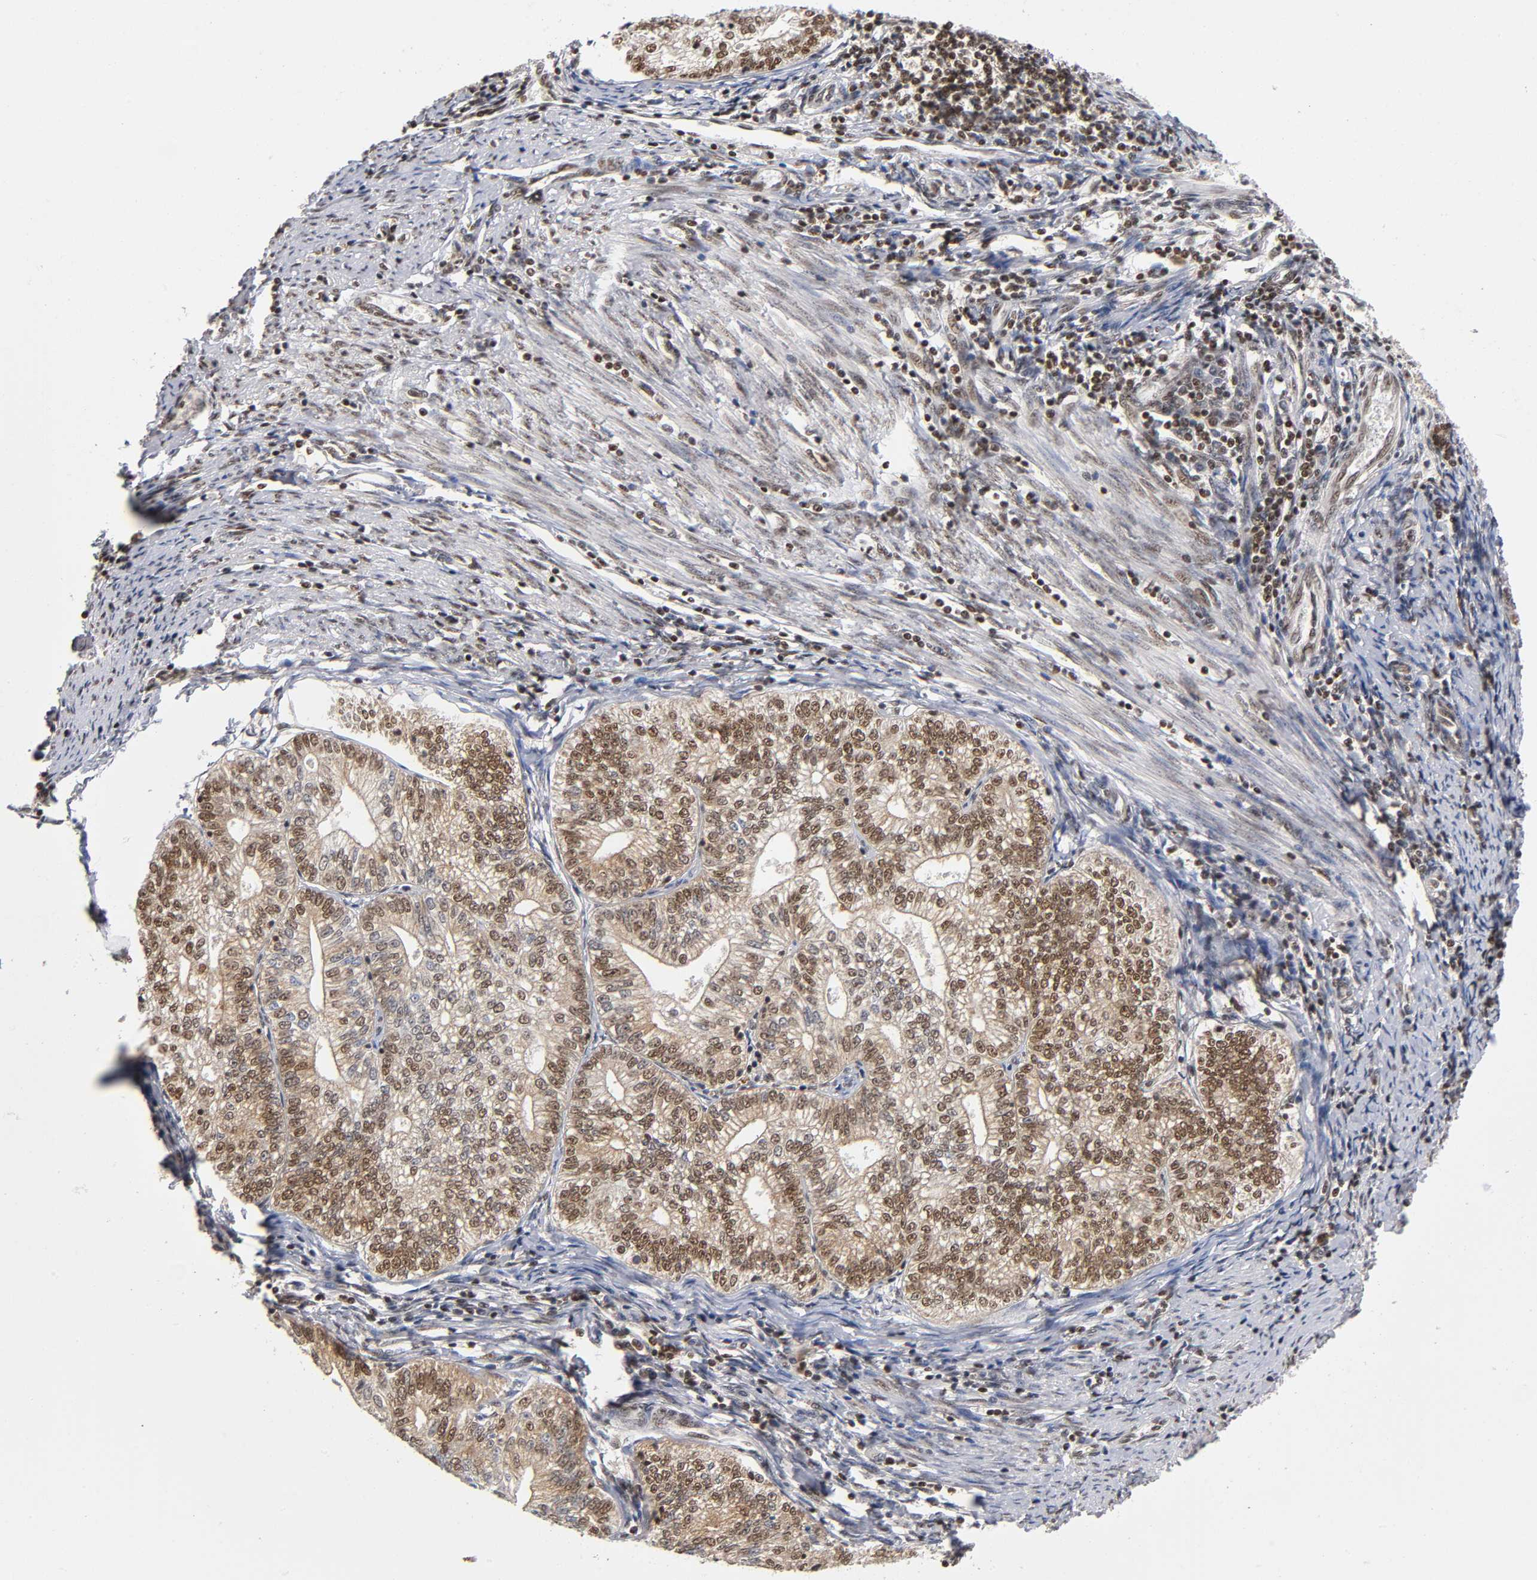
{"staining": {"intensity": "strong", "quantity": ">75%", "location": "nuclear"}, "tissue": "endometrial cancer", "cell_type": "Tumor cells", "image_type": "cancer", "snomed": [{"axis": "morphology", "description": "Adenocarcinoma, NOS"}, {"axis": "topography", "description": "Endometrium"}], "caption": "Immunohistochemistry (IHC) (DAB) staining of endometrial cancer (adenocarcinoma) shows strong nuclear protein positivity in about >75% of tumor cells.", "gene": "ILKAP", "patient": {"sex": "female", "age": 69}}